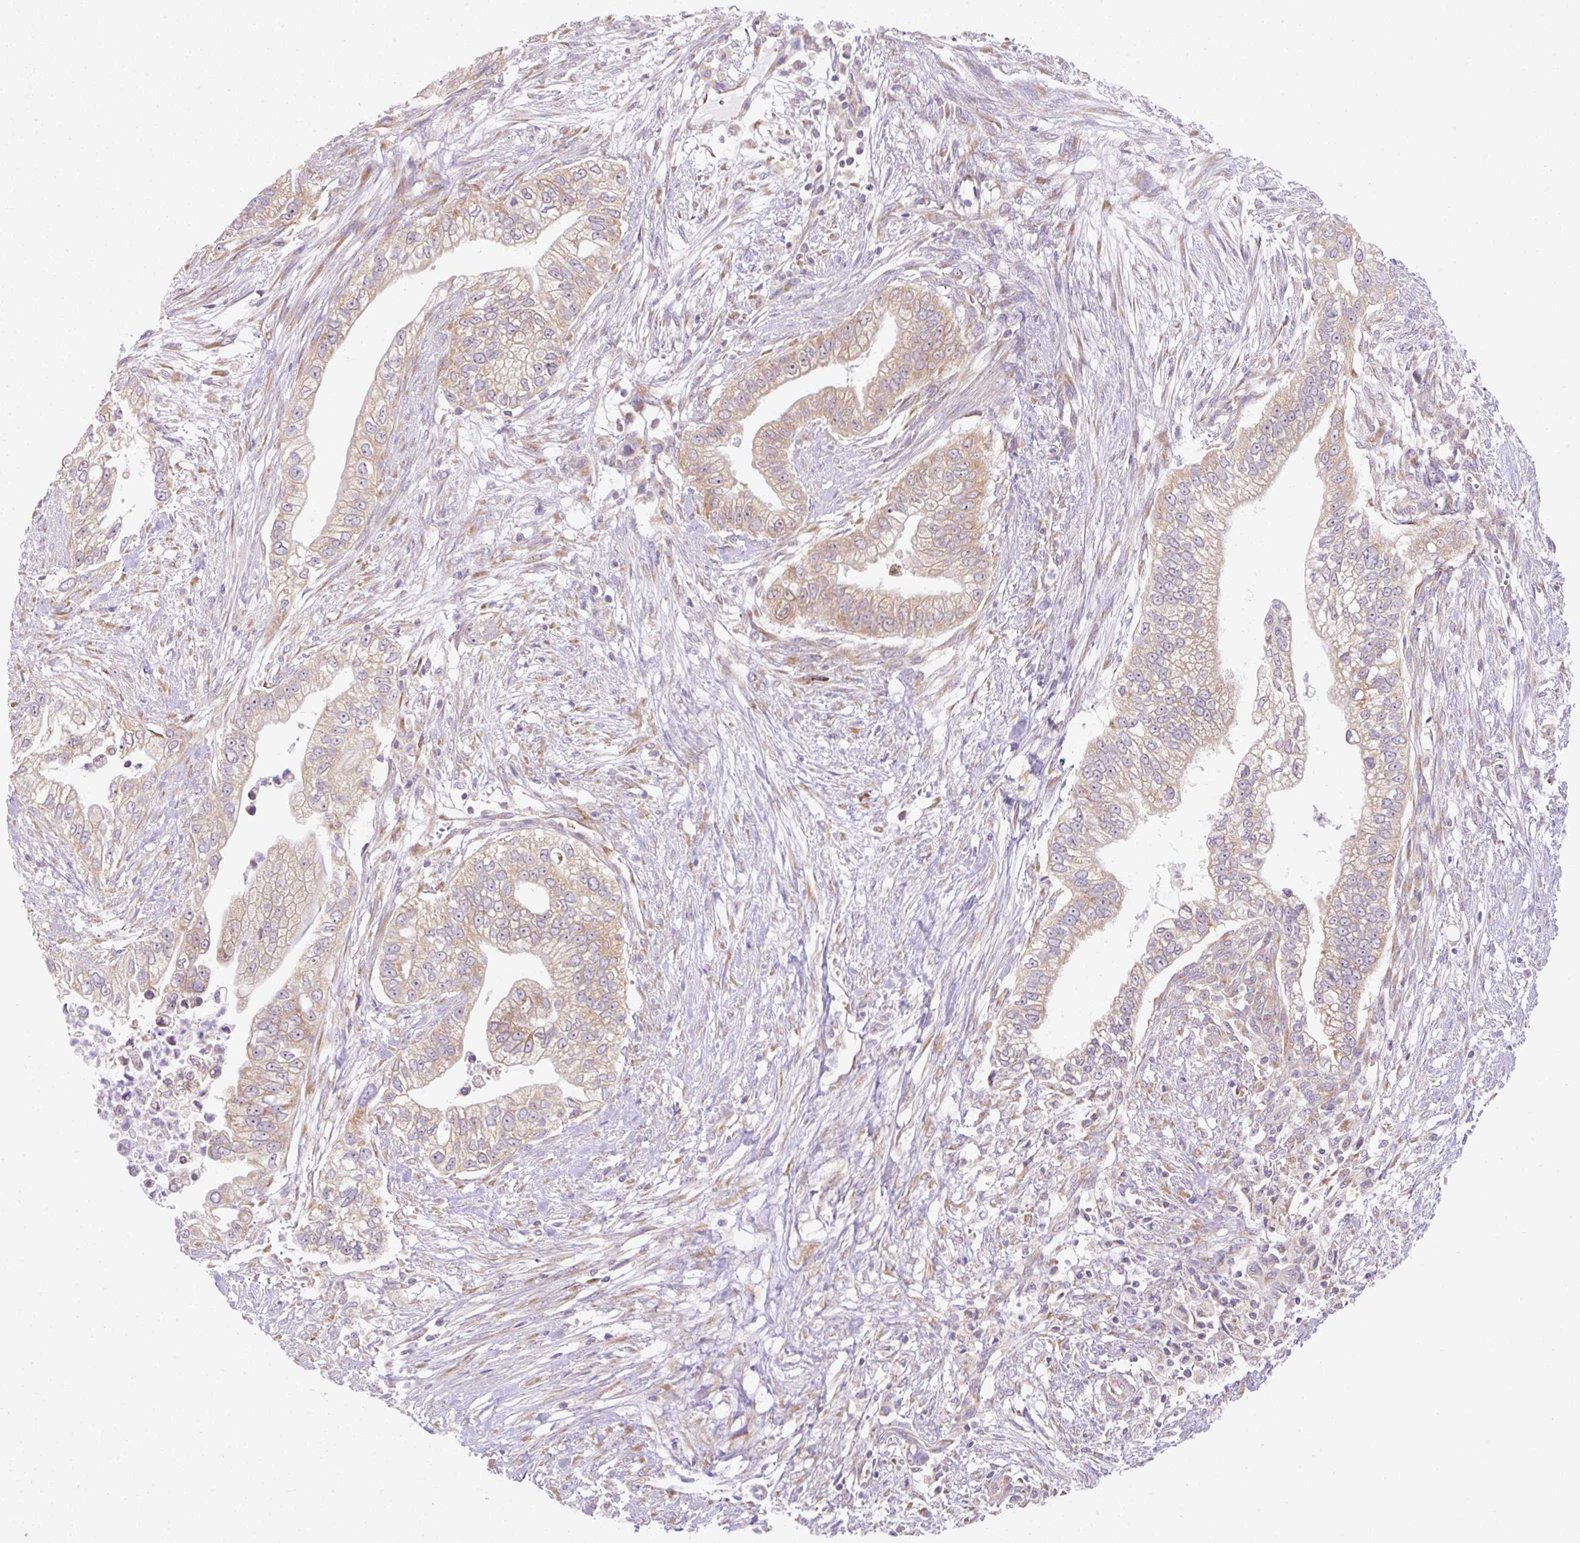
{"staining": {"intensity": "moderate", "quantity": ">75%", "location": "cytoplasmic/membranous"}, "tissue": "pancreatic cancer", "cell_type": "Tumor cells", "image_type": "cancer", "snomed": [{"axis": "morphology", "description": "Adenocarcinoma, NOS"}, {"axis": "topography", "description": "Pancreas"}], "caption": "This photomicrograph demonstrates immunohistochemistry (IHC) staining of pancreatic cancer, with medium moderate cytoplasmic/membranous expression in approximately >75% of tumor cells.", "gene": "RPL18A", "patient": {"sex": "male", "age": 70}}